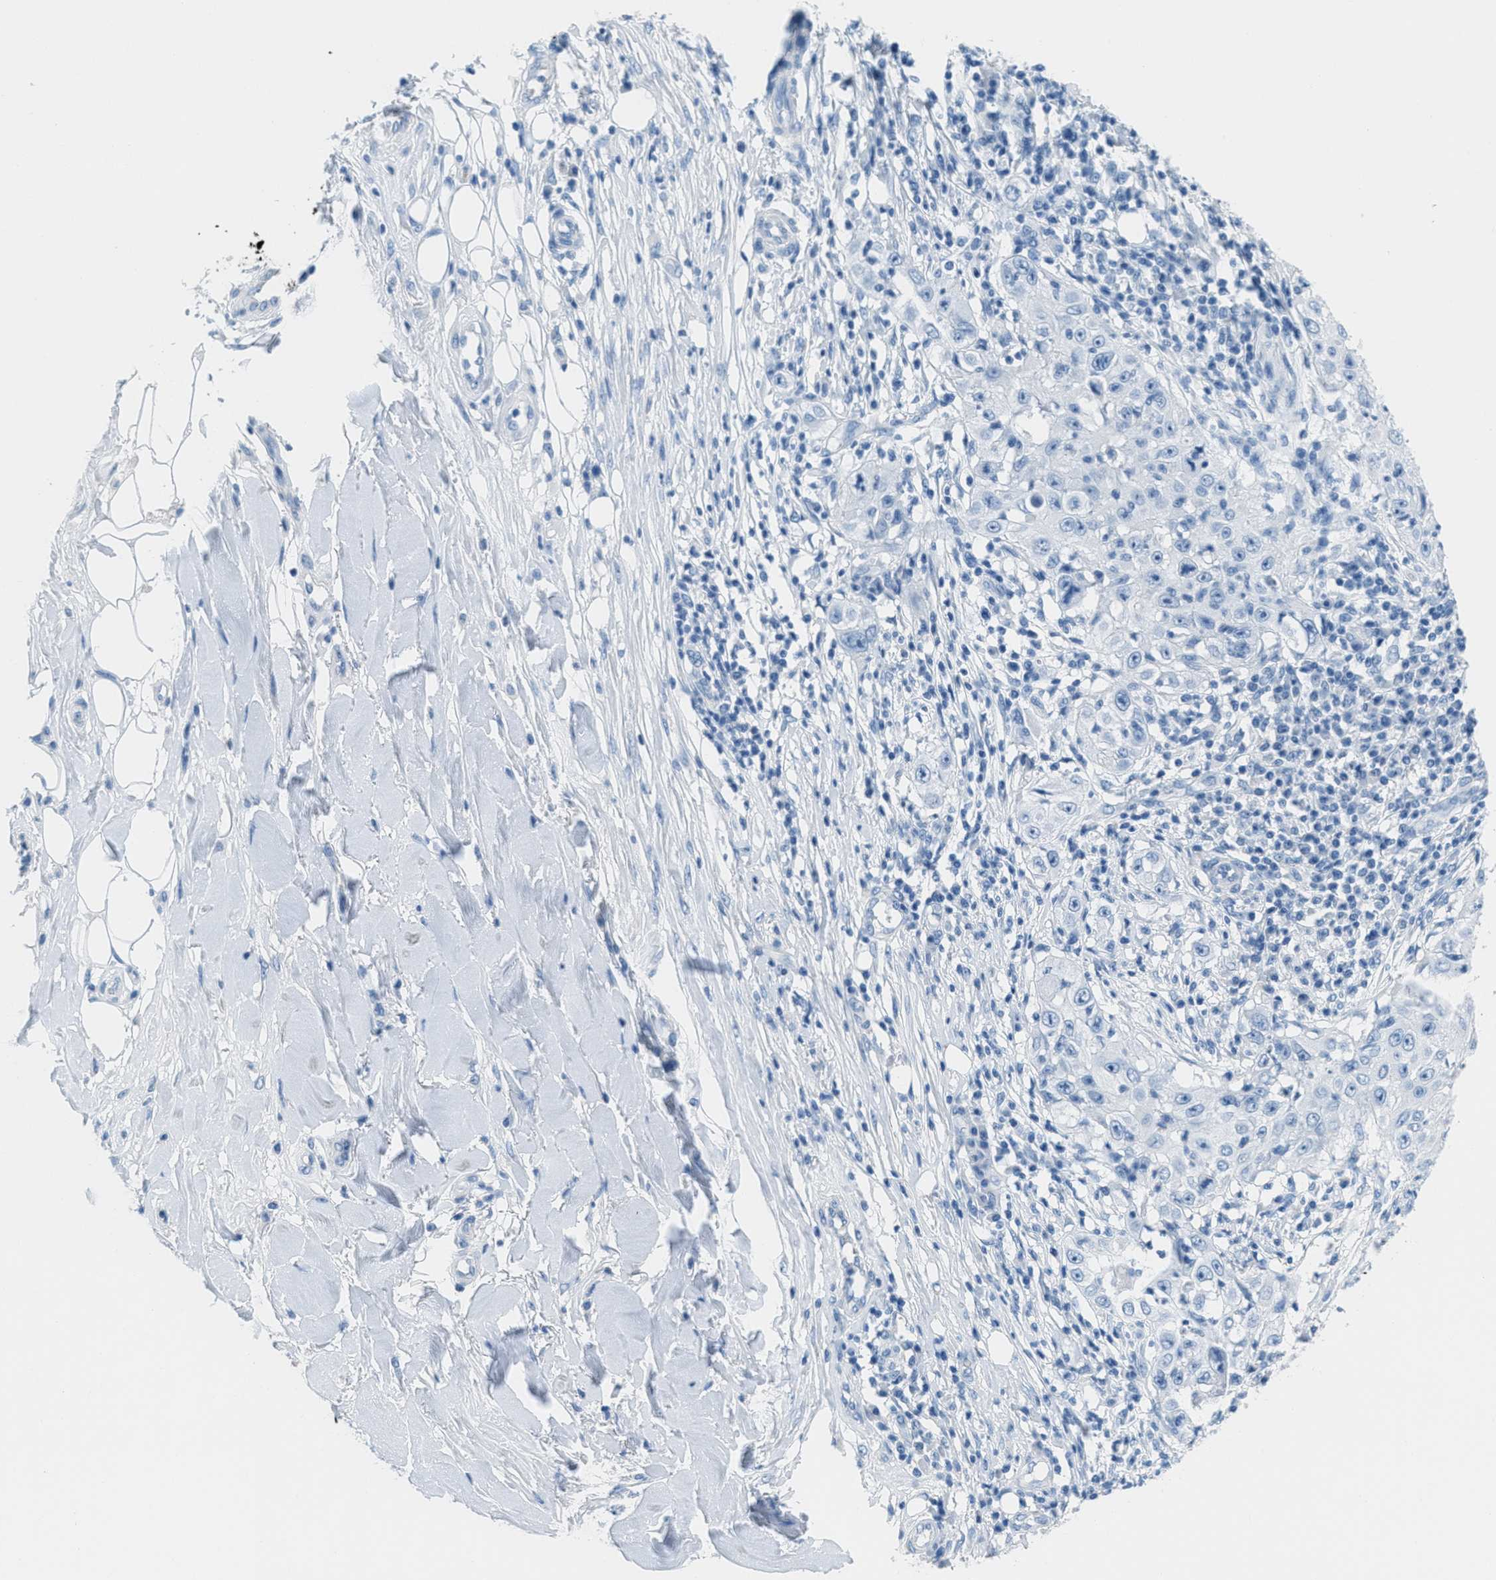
{"staining": {"intensity": "negative", "quantity": "none", "location": "none"}, "tissue": "skin cancer", "cell_type": "Tumor cells", "image_type": "cancer", "snomed": [{"axis": "morphology", "description": "Squamous cell carcinoma, NOS"}, {"axis": "topography", "description": "Skin"}], "caption": "This is a histopathology image of immunohistochemistry staining of squamous cell carcinoma (skin), which shows no expression in tumor cells.", "gene": "MGARP", "patient": {"sex": "male", "age": 86}}